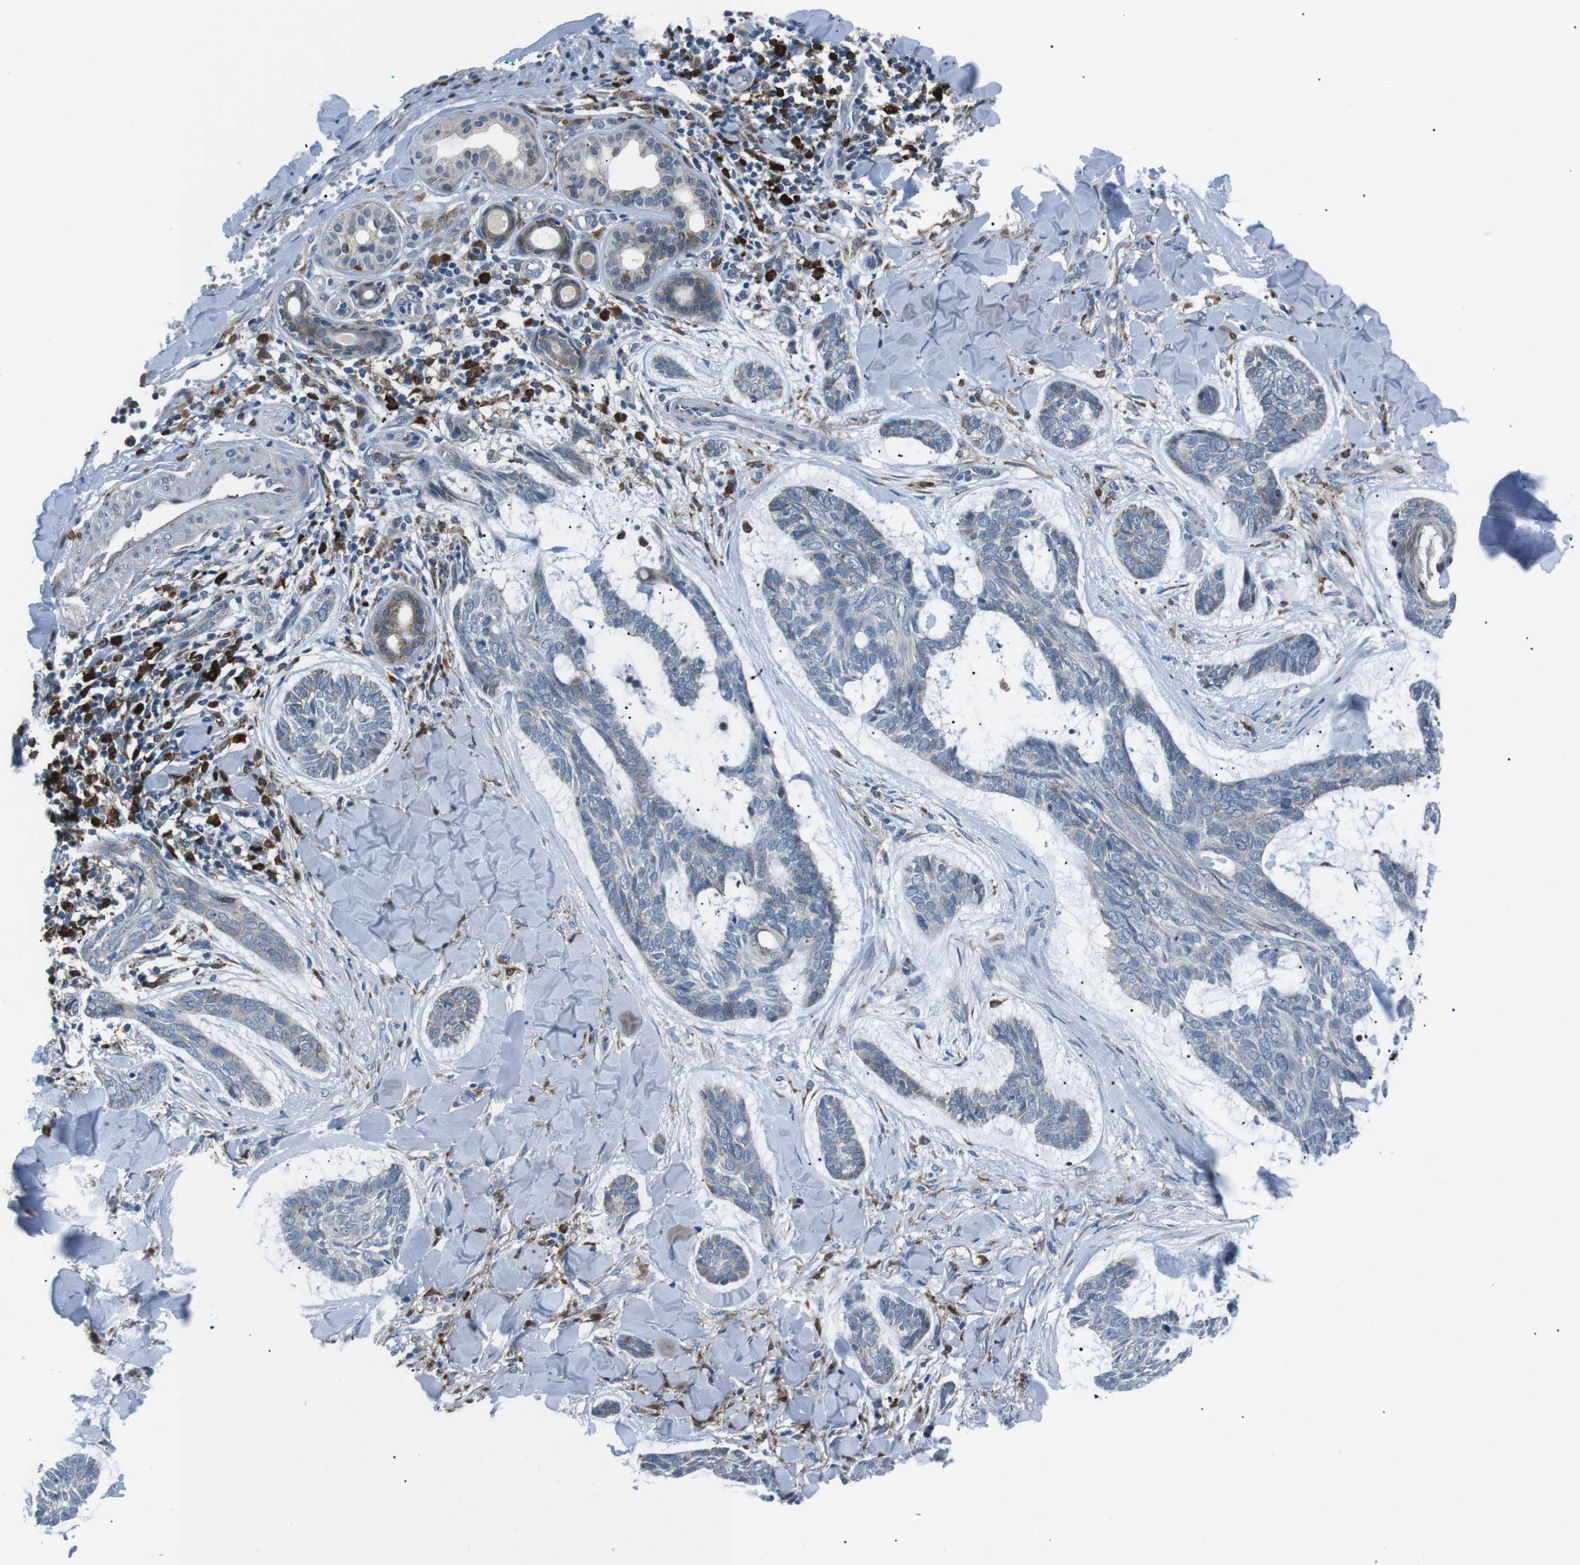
{"staining": {"intensity": "negative", "quantity": "none", "location": "none"}, "tissue": "skin cancer", "cell_type": "Tumor cells", "image_type": "cancer", "snomed": [{"axis": "morphology", "description": "Basal cell carcinoma"}, {"axis": "topography", "description": "Skin"}], "caption": "IHC histopathology image of neoplastic tissue: skin cancer (basal cell carcinoma) stained with DAB (3,3'-diaminobenzidine) reveals no significant protein staining in tumor cells.", "gene": "BLNK", "patient": {"sex": "male", "age": 43}}